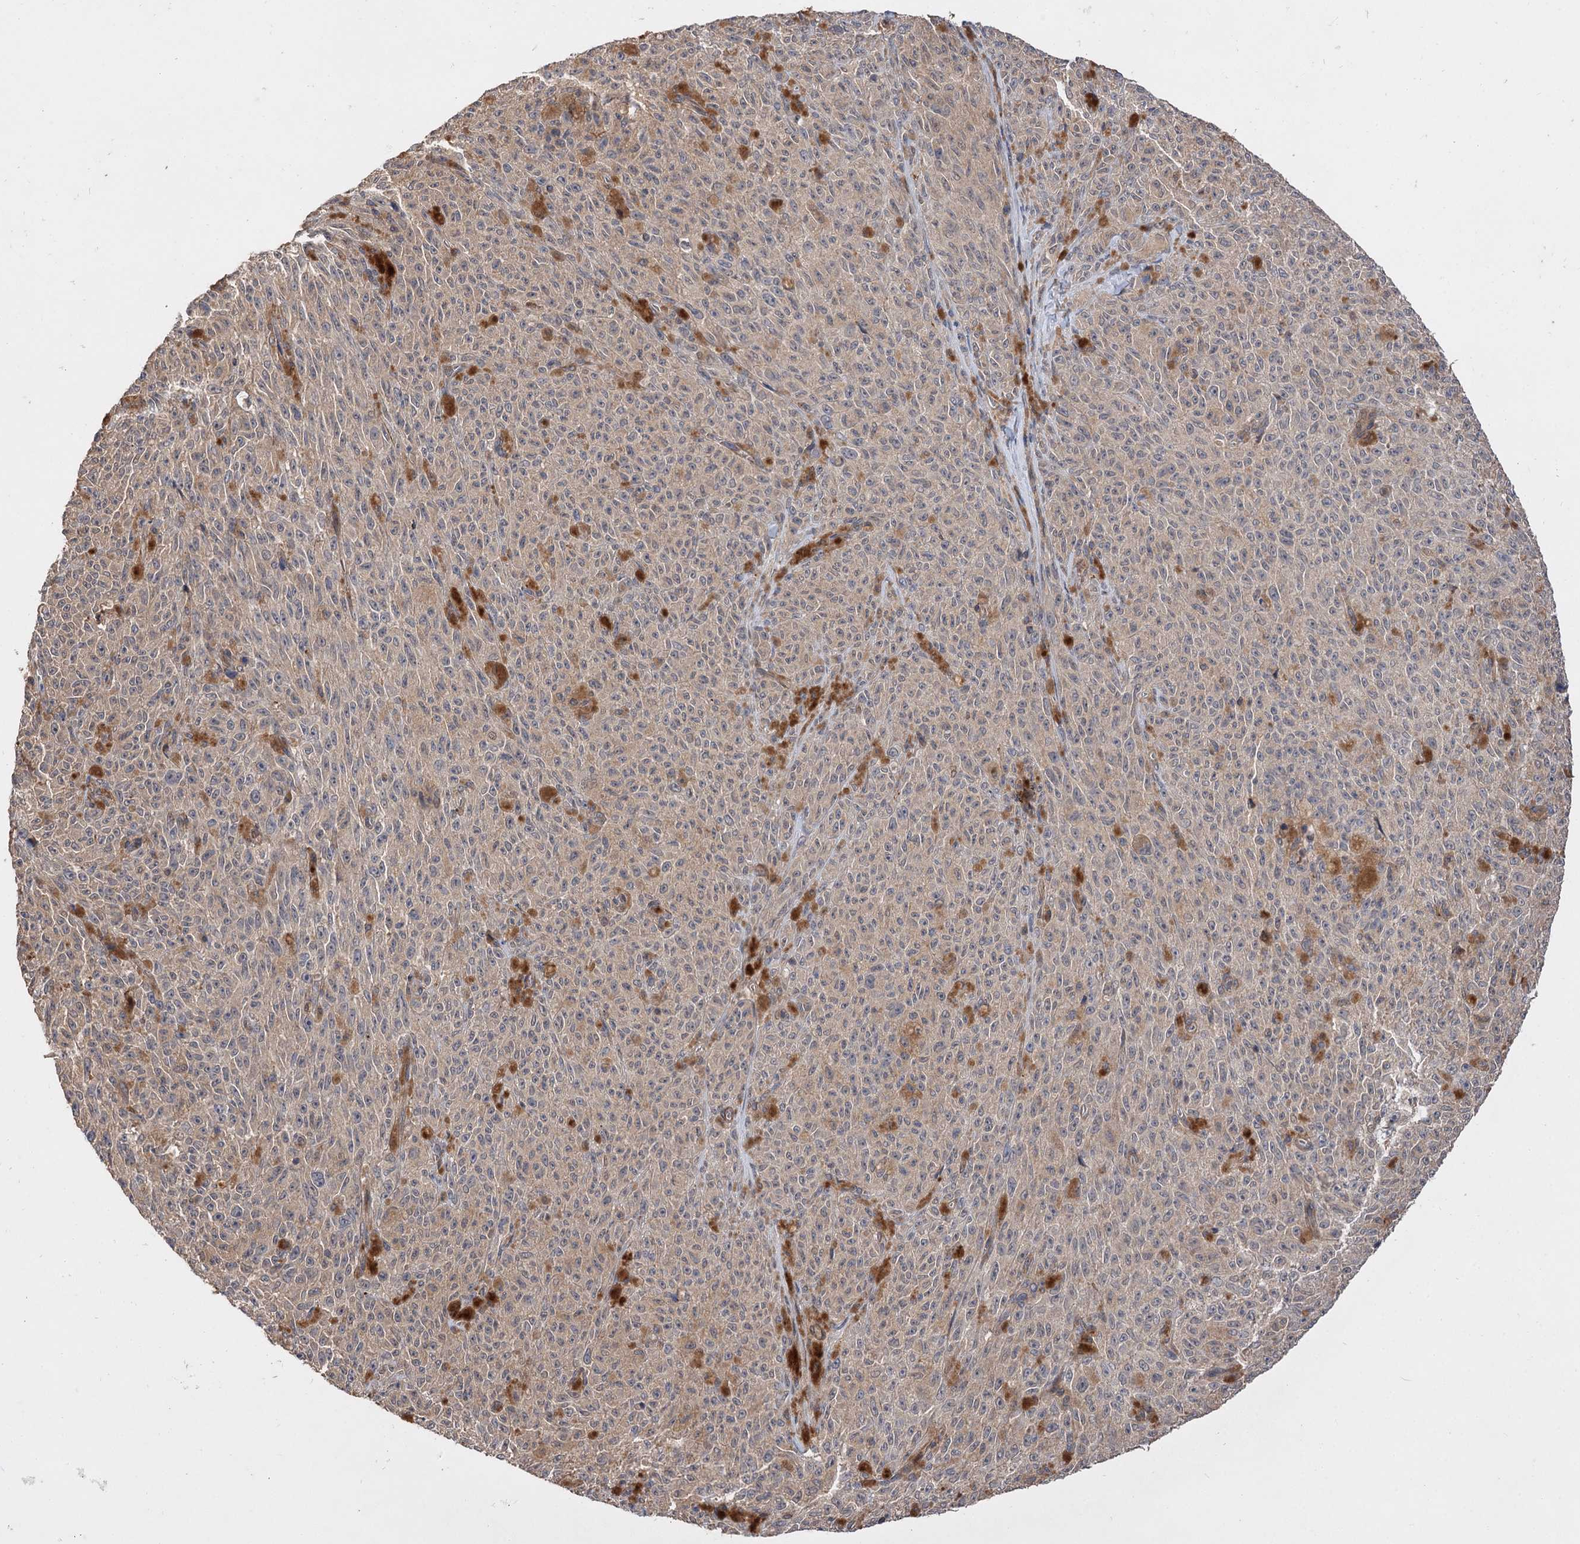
{"staining": {"intensity": "weak", "quantity": ">75%", "location": "cytoplasmic/membranous"}, "tissue": "melanoma", "cell_type": "Tumor cells", "image_type": "cancer", "snomed": [{"axis": "morphology", "description": "Malignant melanoma, NOS"}, {"axis": "topography", "description": "Skin"}], "caption": "IHC histopathology image of malignant melanoma stained for a protein (brown), which displays low levels of weak cytoplasmic/membranous staining in approximately >75% of tumor cells.", "gene": "FBXW8", "patient": {"sex": "female", "age": 82}}